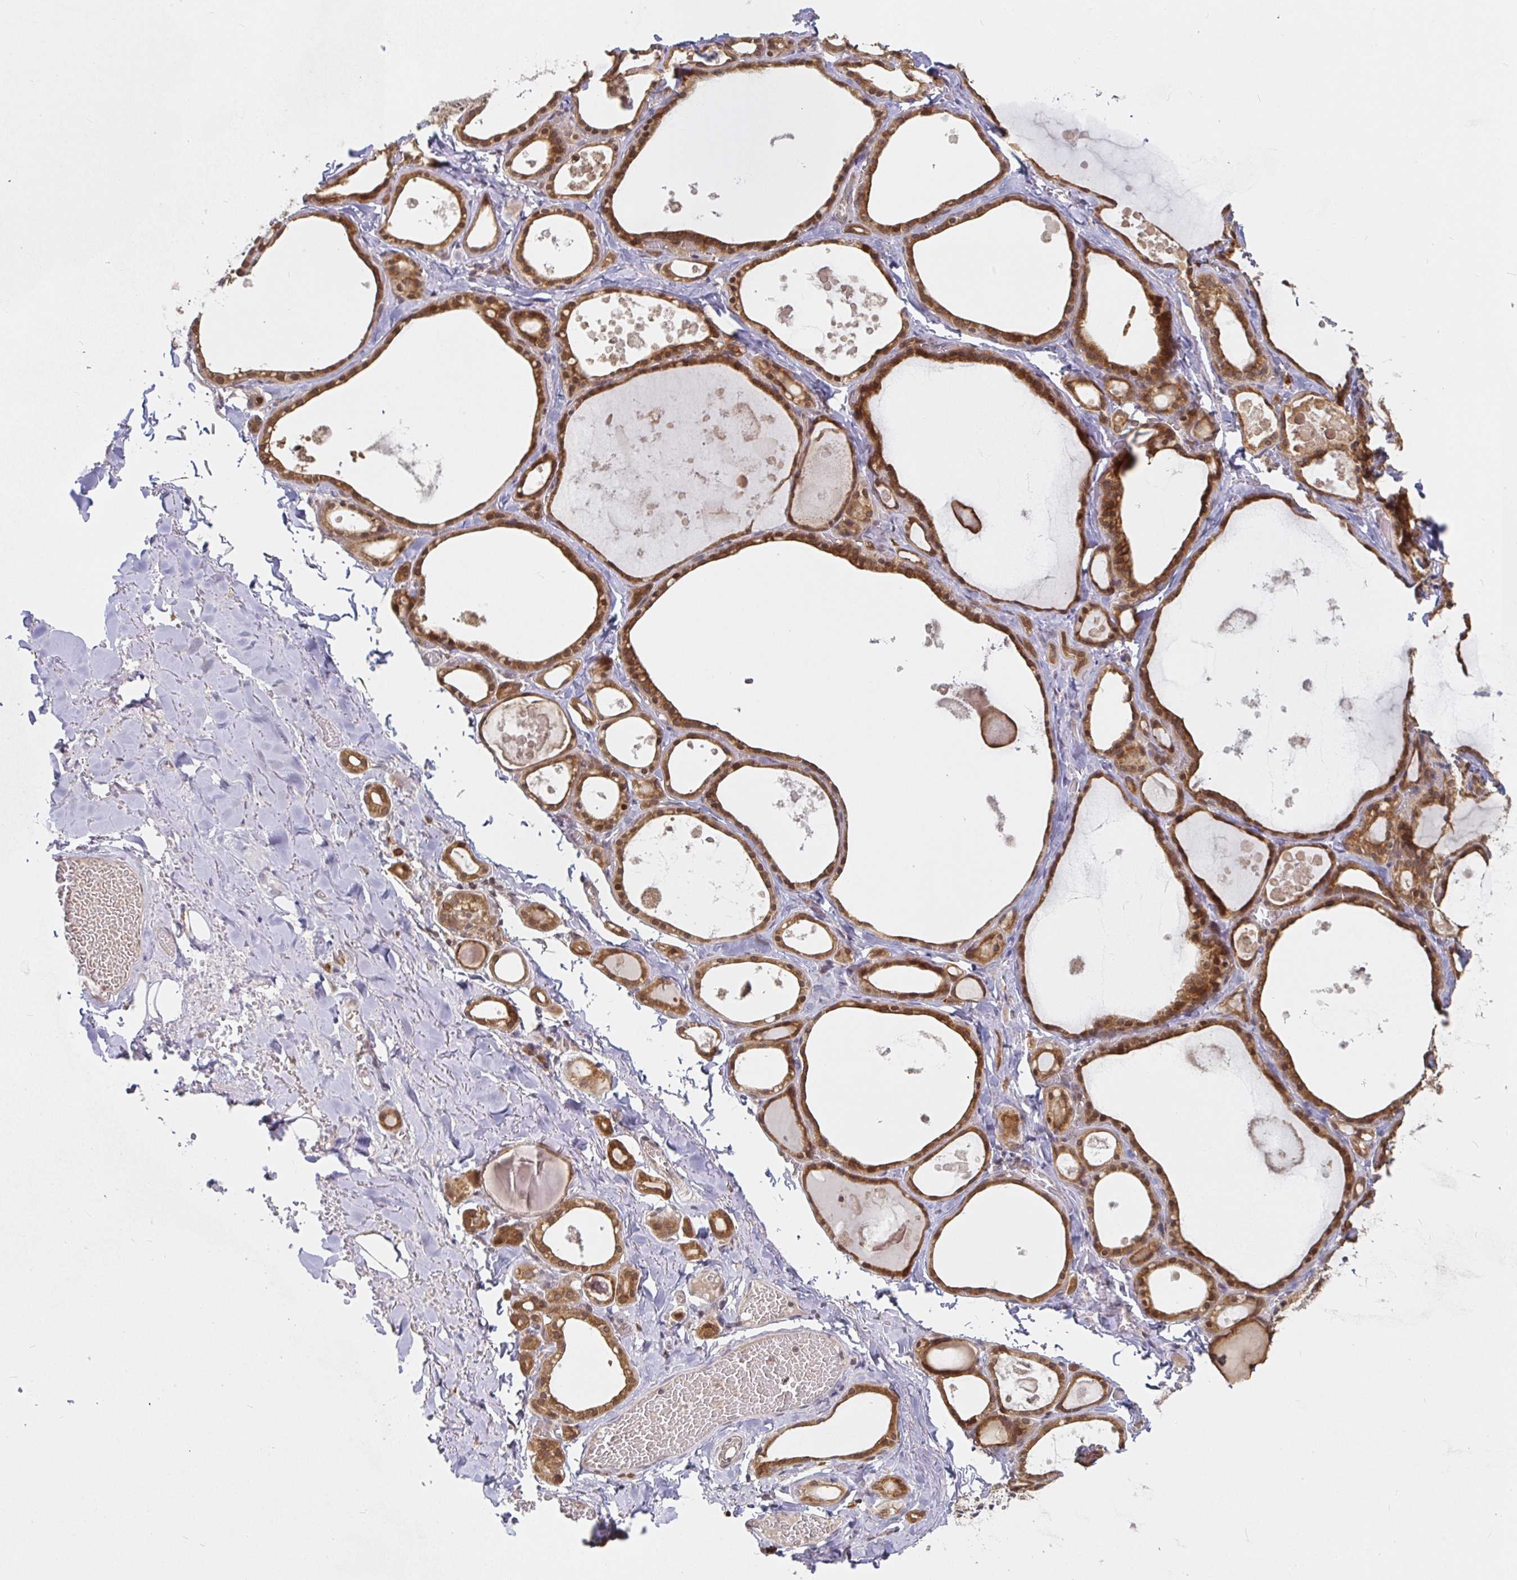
{"staining": {"intensity": "moderate", "quantity": ">75%", "location": "cytoplasmic/membranous,nuclear"}, "tissue": "thyroid gland", "cell_type": "Glandular cells", "image_type": "normal", "snomed": [{"axis": "morphology", "description": "Normal tissue, NOS"}, {"axis": "topography", "description": "Thyroid gland"}], "caption": "A high-resolution histopathology image shows immunohistochemistry (IHC) staining of benign thyroid gland, which demonstrates moderate cytoplasmic/membranous,nuclear staining in about >75% of glandular cells.", "gene": "ALG1L2", "patient": {"sex": "male", "age": 56}}